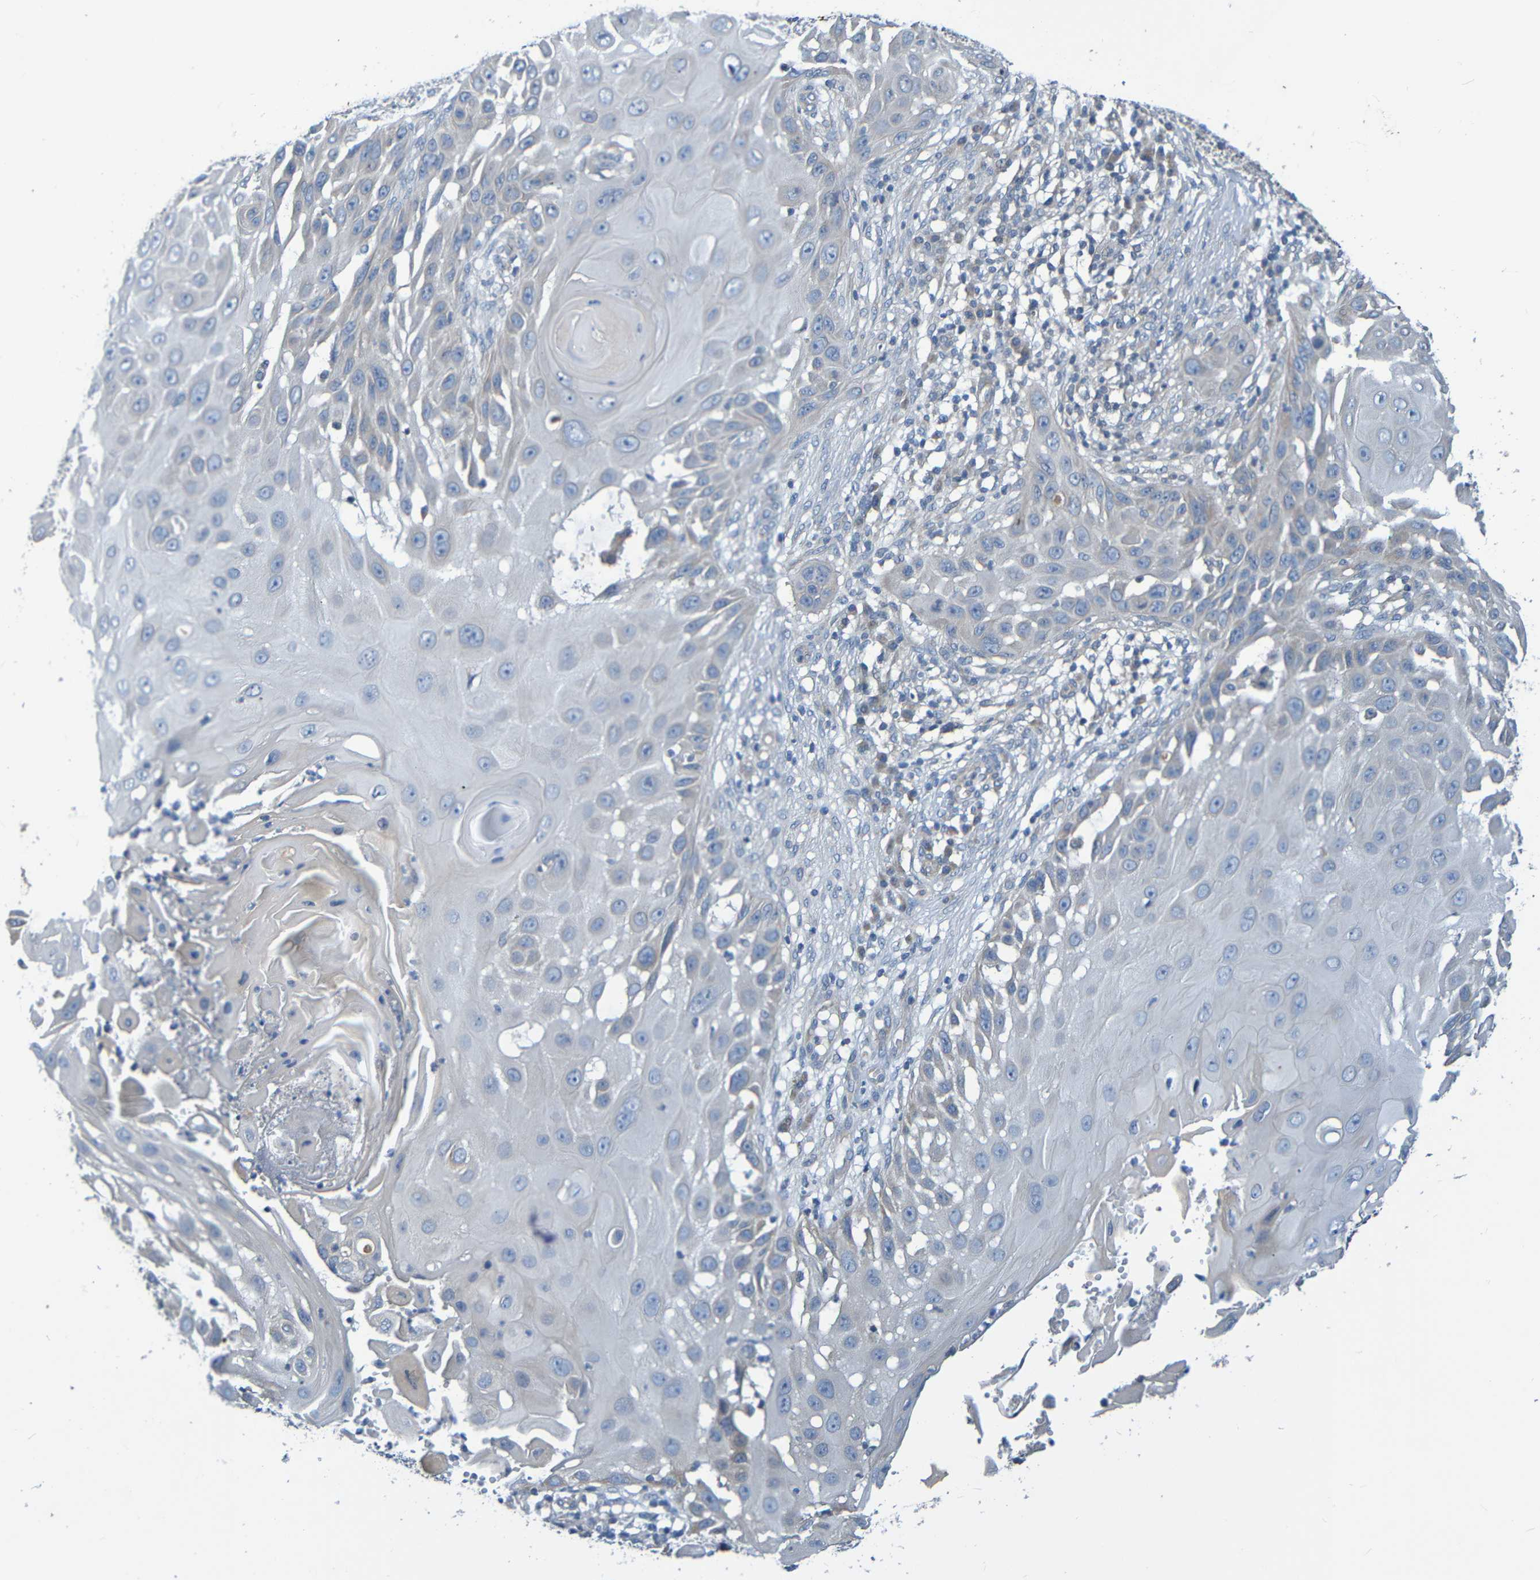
{"staining": {"intensity": "negative", "quantity": "none", "location": "none"}, "tissue": "skin cancer", "cell_type": "Tumor cells", "image_type": "cancer", "snomed": [{"axis": "morphology", "description": "Squamous cell carcinoma, NOS"}, {"axis": "topography", "description": "Skin"}], "caption": "Protein analysis of squamous cell carcinoma (skin) exhibits no significant positivity in tumor cells. Brightfield microscopy of immunohistochemistry (IHC) stained with DAB (3,3'-diaminobenzidine) (brown) and hematoxylin (blue), captured at high magnification.", "gene": "CYP4F2", "patient": {"sex": "female", "age": 44}}